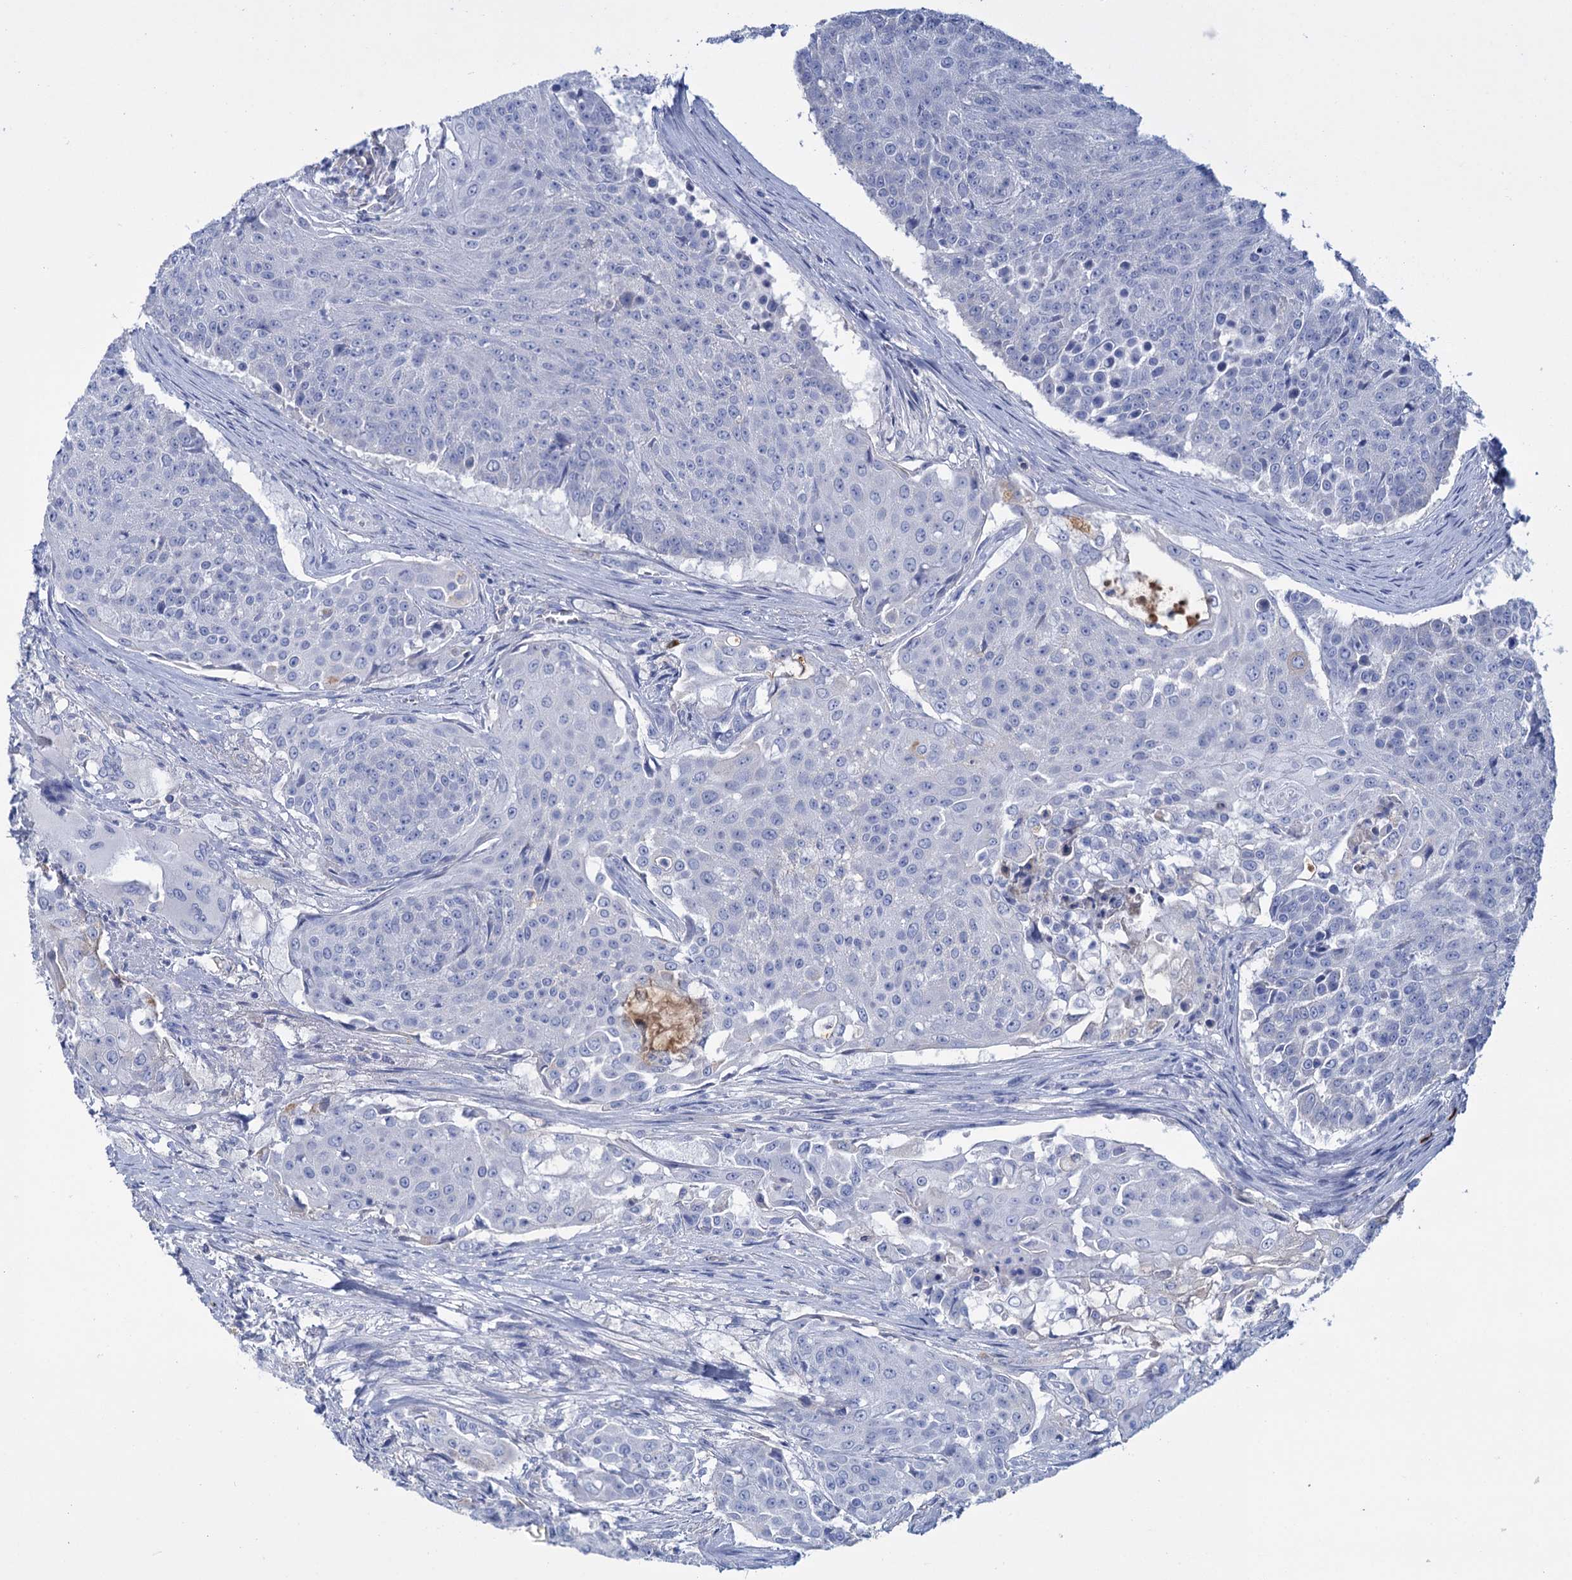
{"staining": {"intensity": "negative", "quantity": "none", "location": "none"}, "tissue": "urothelial cancer", "cell_type": "Tumor cells", "image_type": "cancer", "snomed": [{"axis": "morphology", "description": "Urothelial carcinoma, High grade"}, {"axis": "topography", "description": "Urinary bladder"}], "caption": "The image demonstrates no staining of tumor cells in high-grade urothelial carcinoma.", "gene": "FBXW12", "patient": {"sex": "female", "age": 63}}